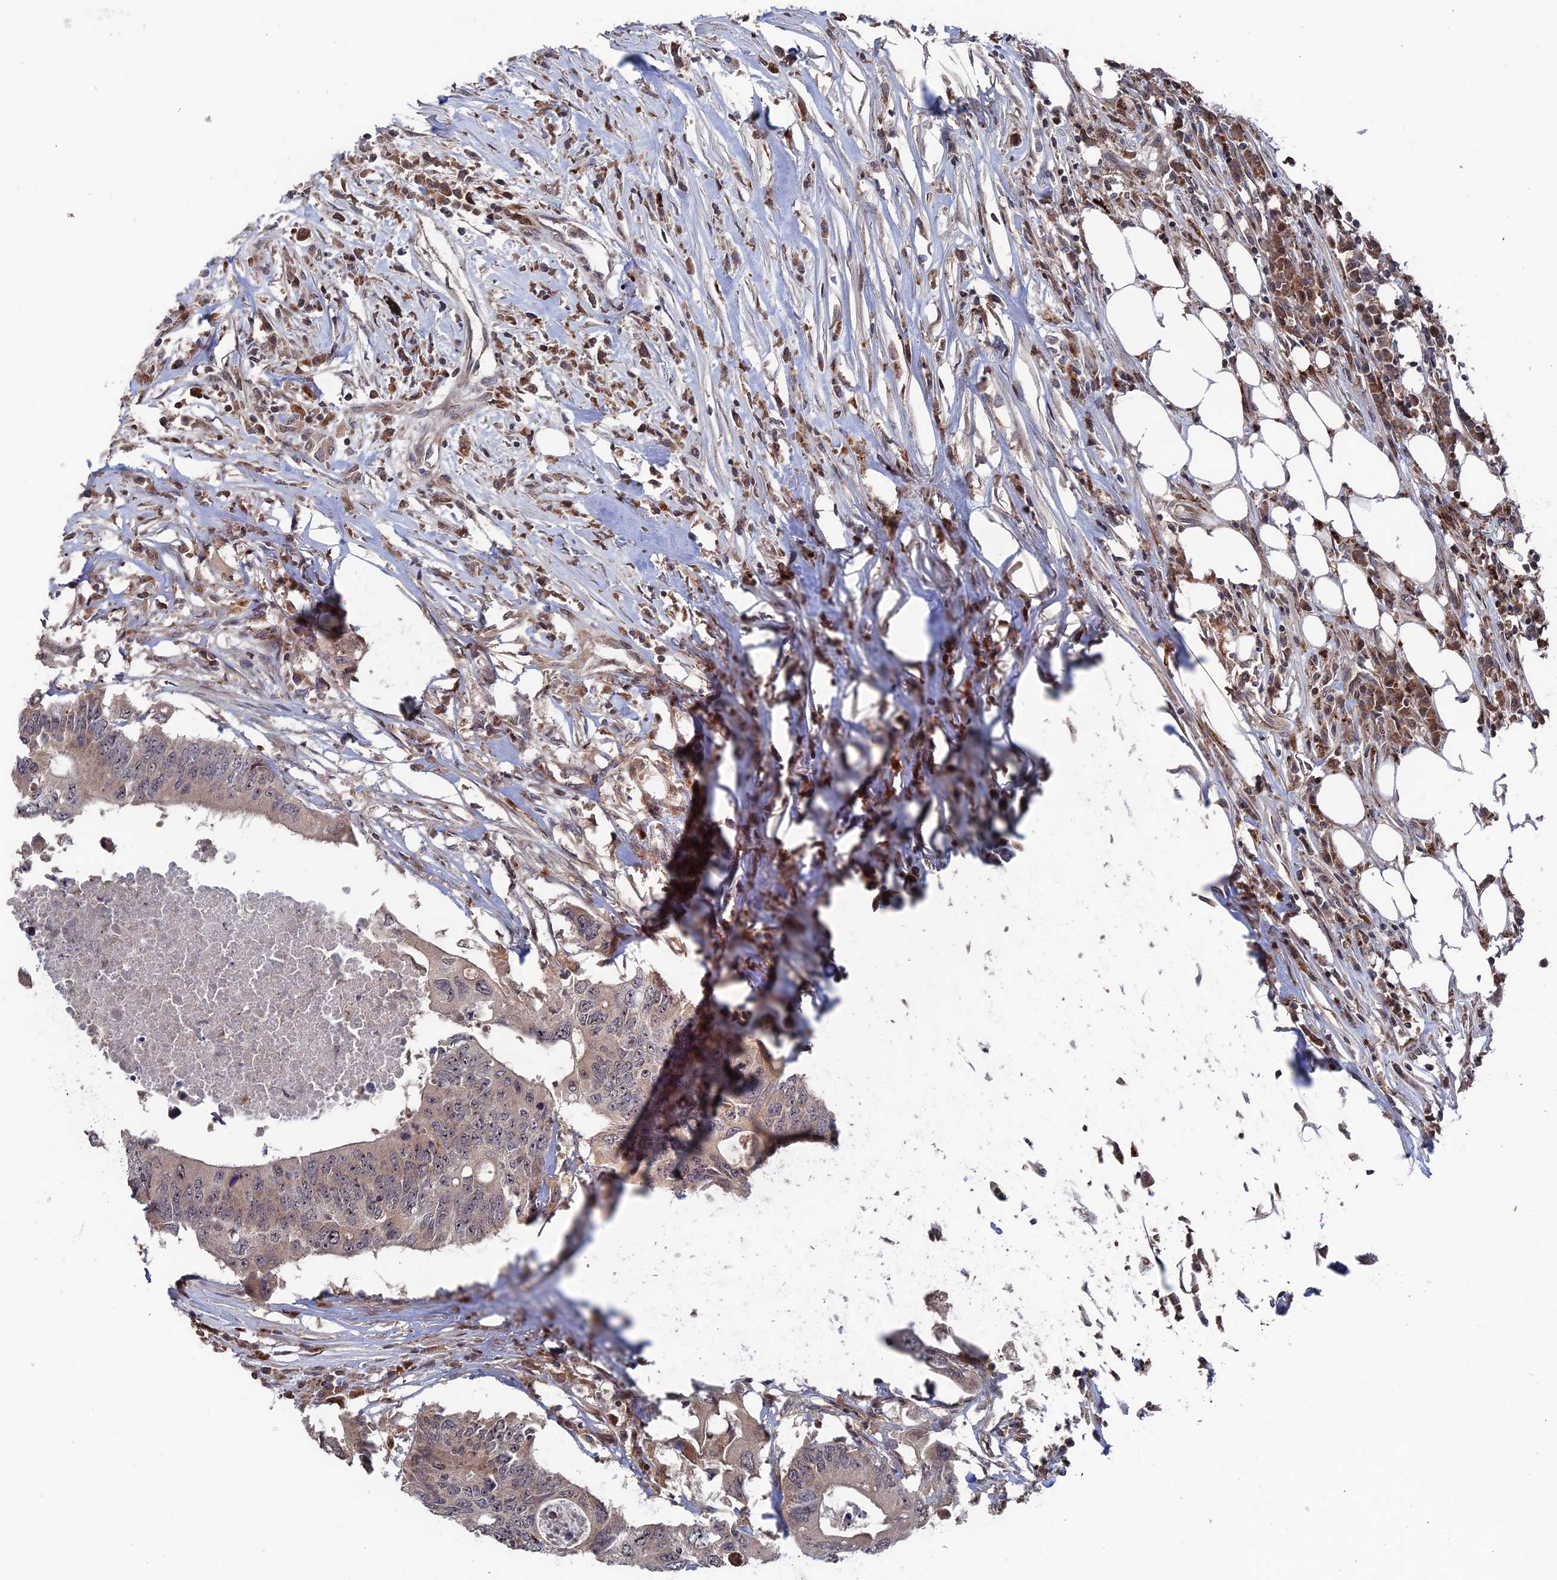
{"staining": {"intensity": "weak", "quantity": "<25%", "location": "cytoplasmic/membranous,nuclear"}, "tissue": "colorectal cancer", "cell_type": "Tumor cells", "image_type": "cancer", "snomed": [{"axis": "morphology", "description": "Adenocarcinoma, NOS"}, {"axis": "topography", "description": "Colon"}], "caption": "This is a histopathology image of immunohistochemistry staining of adenocarcinoma (colorectal), which shows no staining in tumor cells.", "gene": "PLA2G15", "patient": {"sex": "male", "age": 71}}